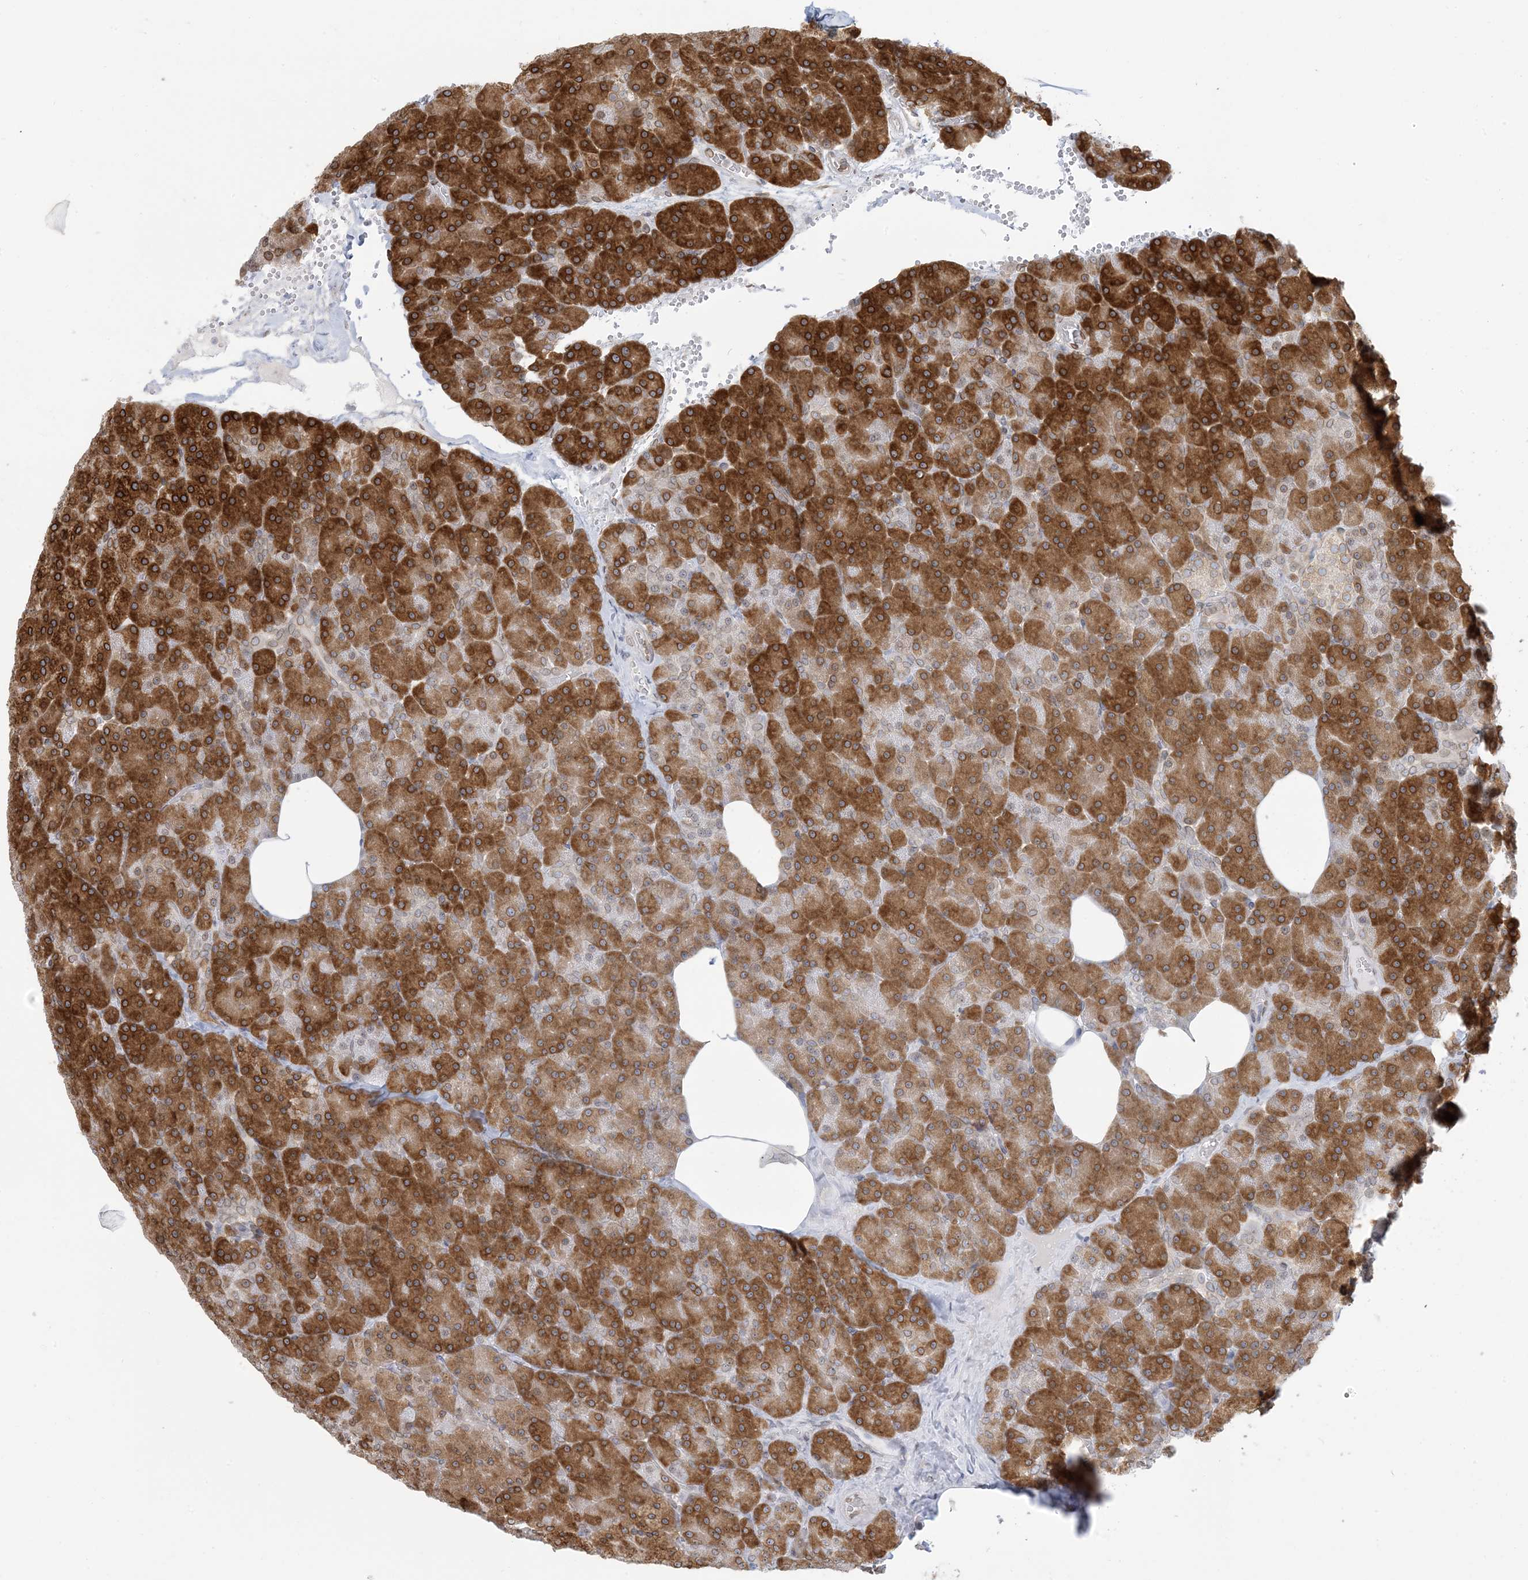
{"staining": {"intensity": "strong", "quantity": ">75%", "location": "cytoplasmic/membranous,nuclear"}, "tissue": "pancreas", "cell_type": "Exocrine glandular cells", "image_type": "normal", "snomed": [{"axis": "morphology", "description": "Normal tissue, NOS"}, {"axis": "morphology", "description": "Carcinoid, malignant, NOS"}, {"axis": "topography", "description": "Pancreas"}], "caption": "Exocrine glandular cells demonstrate high levels of strong cytoplasmic/membranous,nuclear expression in approximately >75% of cells in benign human pancreas. The staining is performed using DAB brown chromogen to label protein expression. The nuclei are counter-stained blue using hematoxylin.", "gene": "WWP1", "patient": {"sex": "female", "age": 35}}